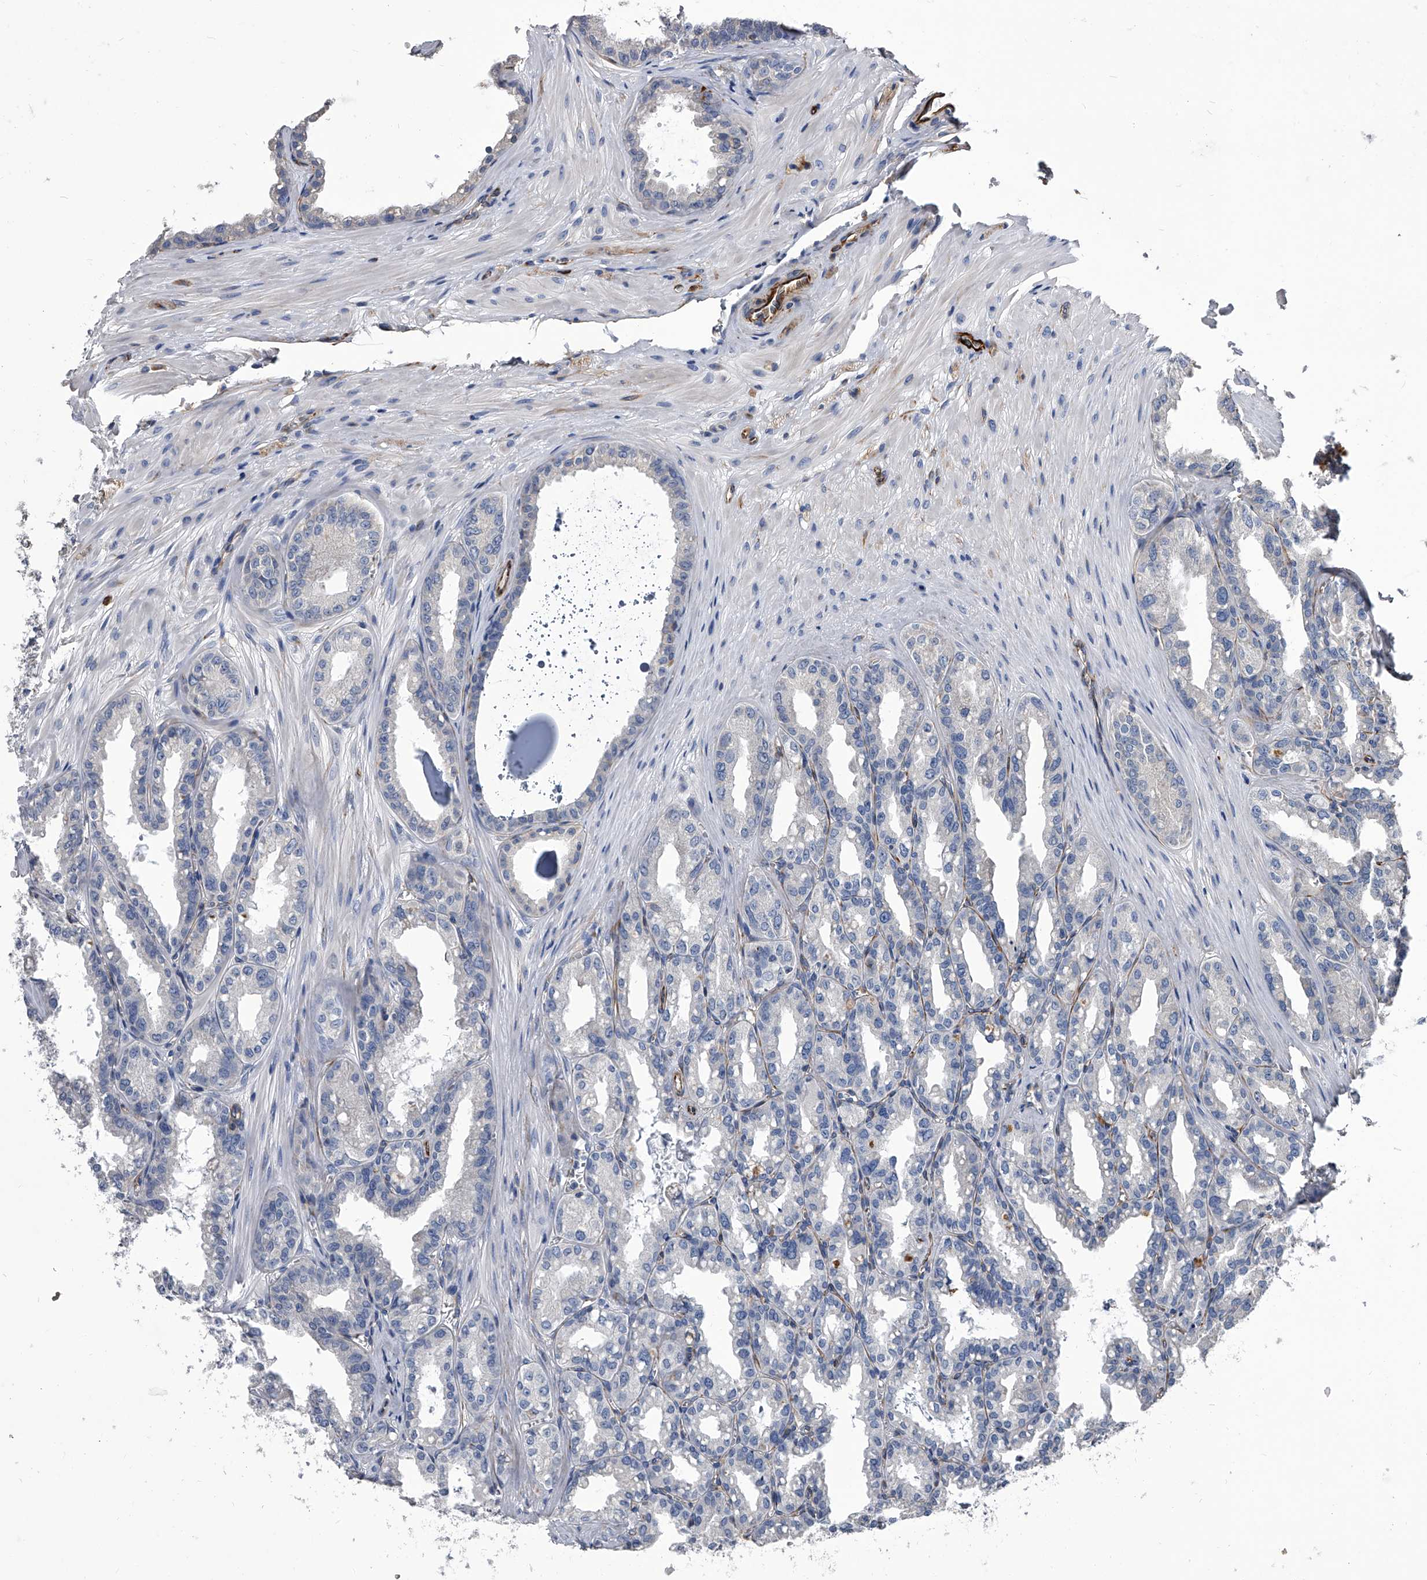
{"staining": {"intensity": "negative", "quantity": "none", "location": "none"}, "tissue": "seminal vesicle", "cell_type": "Glandular cells", "image_type": "normal", "snomed": [{"axis": "morphology", "description": "Normal tissue, NOS"}, {"axis": "topography", "description": "Prostate"}, {"axis": "topography", "description": "Seminal veicle"}], "caption": "An image of seminal vesicle stained for a protein shows no brown staining in glandular cells. The staining was performed using DAB (3,3'-diaminobenzidine) to visualize the protein expression in brown, while the nuclei were stained in blue with hematoxylin (Magnification: 20x).", "gene": "EFCAB7", "patient": {"sex": "male", "age": 51}}